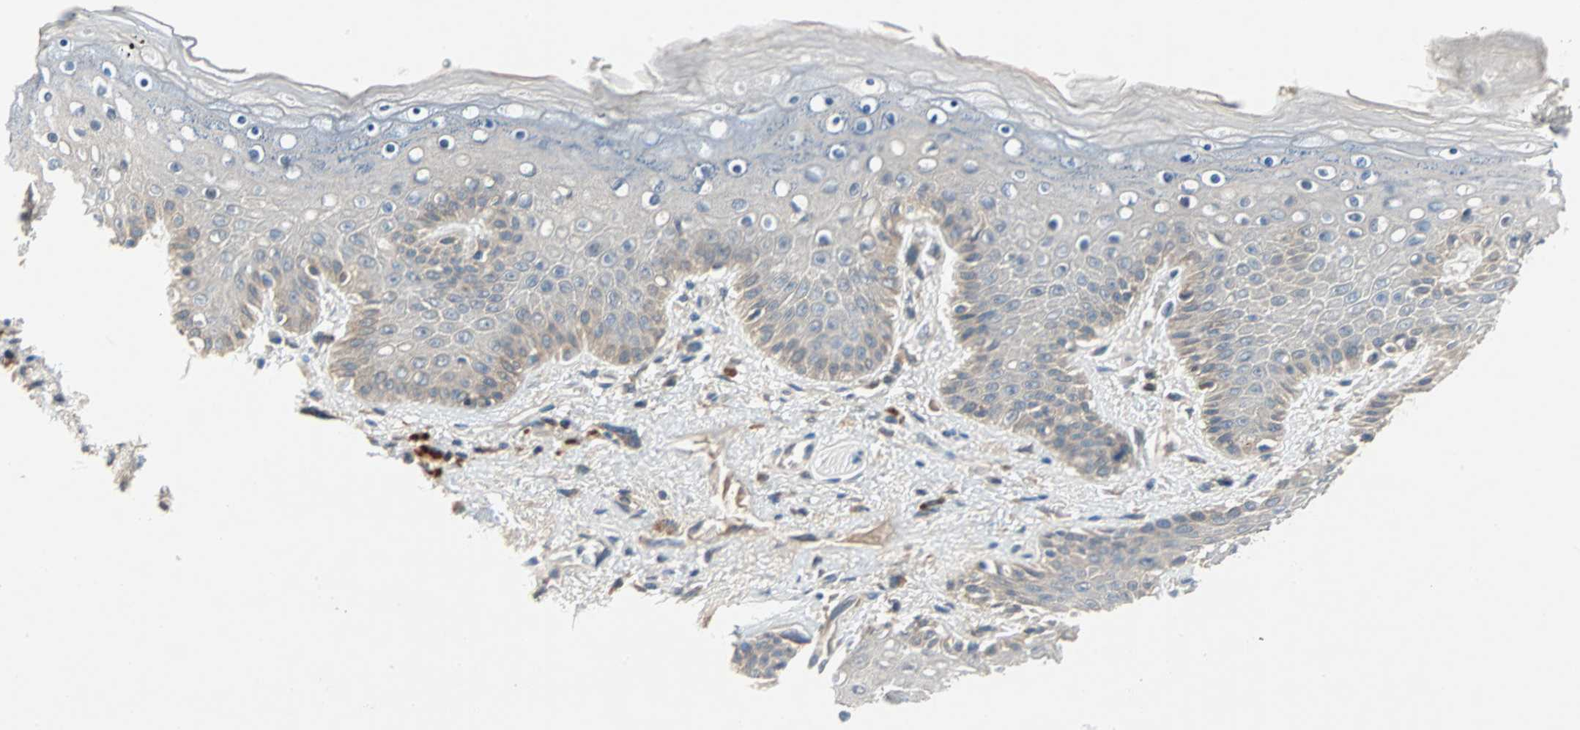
{"staining": {"intensity": "negative", "quantity": "none", "location": "none"}, "tissue": "skin", "cell_type": "Epidermal cells", "image_type": "normal", "snomed": [{"axis": "morphology", "description": "Normal tissue, NOS"}, {"axis": "topography", "description": "Anal"}], "caption": "Histopathology image shows no significant protein positivity in epidermal cells of unremarkable skin. Brightfield microscopy of IHC stained with DAB (brown) and hematoxylin (blue), captured at high magnification.", "gene": "MAP4K1", "patient": {"sex": "female", "age": 46}}